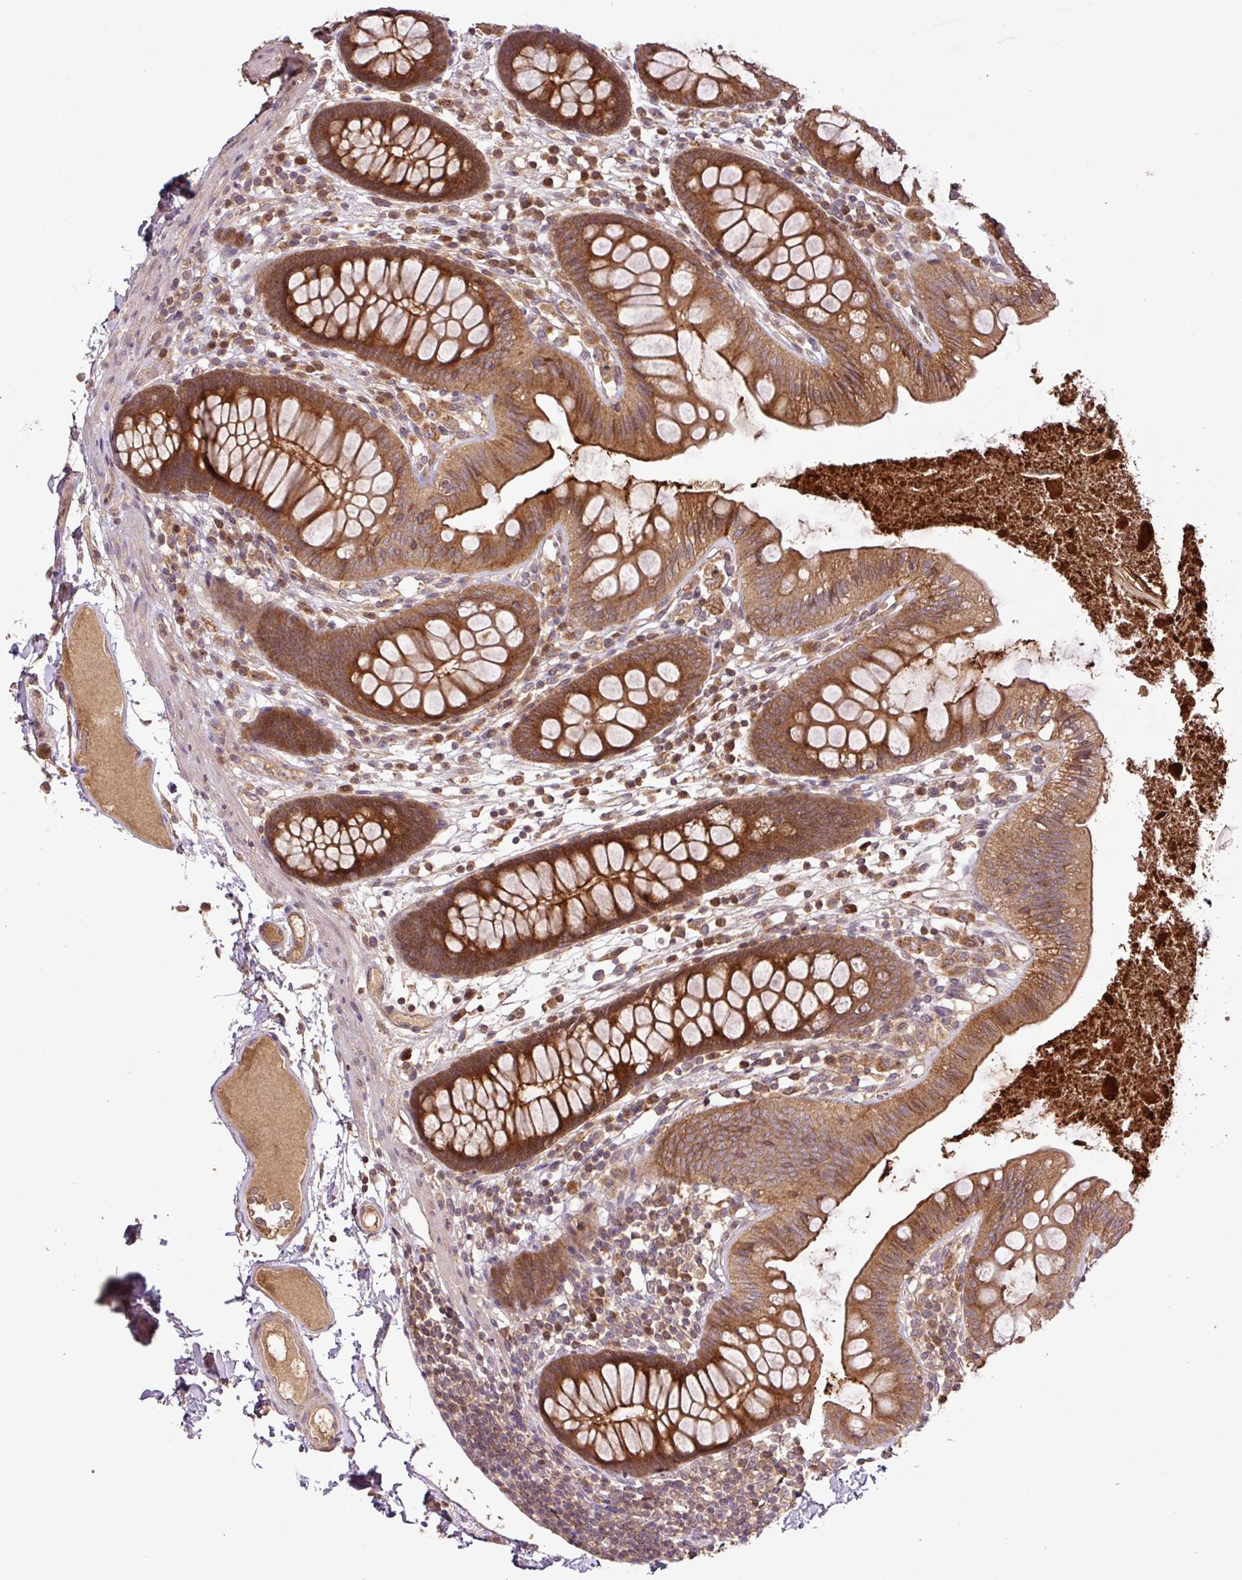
{"staining": {"intensity": "weak", "quantity": "25%-75%", "location": "cytoplasmic/membranous"}, "tissue": "colon", "cell_type": "Endothelial cells", "image_type": "normal", "snomed": [{"axis": "morphology", "description": "Normal tissue, NOS"}, {"axis": "topography", "description": "Colon"}], "caption": "A high-resolution image shows IHC staining of benign colon, which demonstrates weak cytoplasmic/membranous staining in about 25%-75% of endothelial cells.", "gene": "FAIM", "patient": {"sex": "male", "age": 84}}